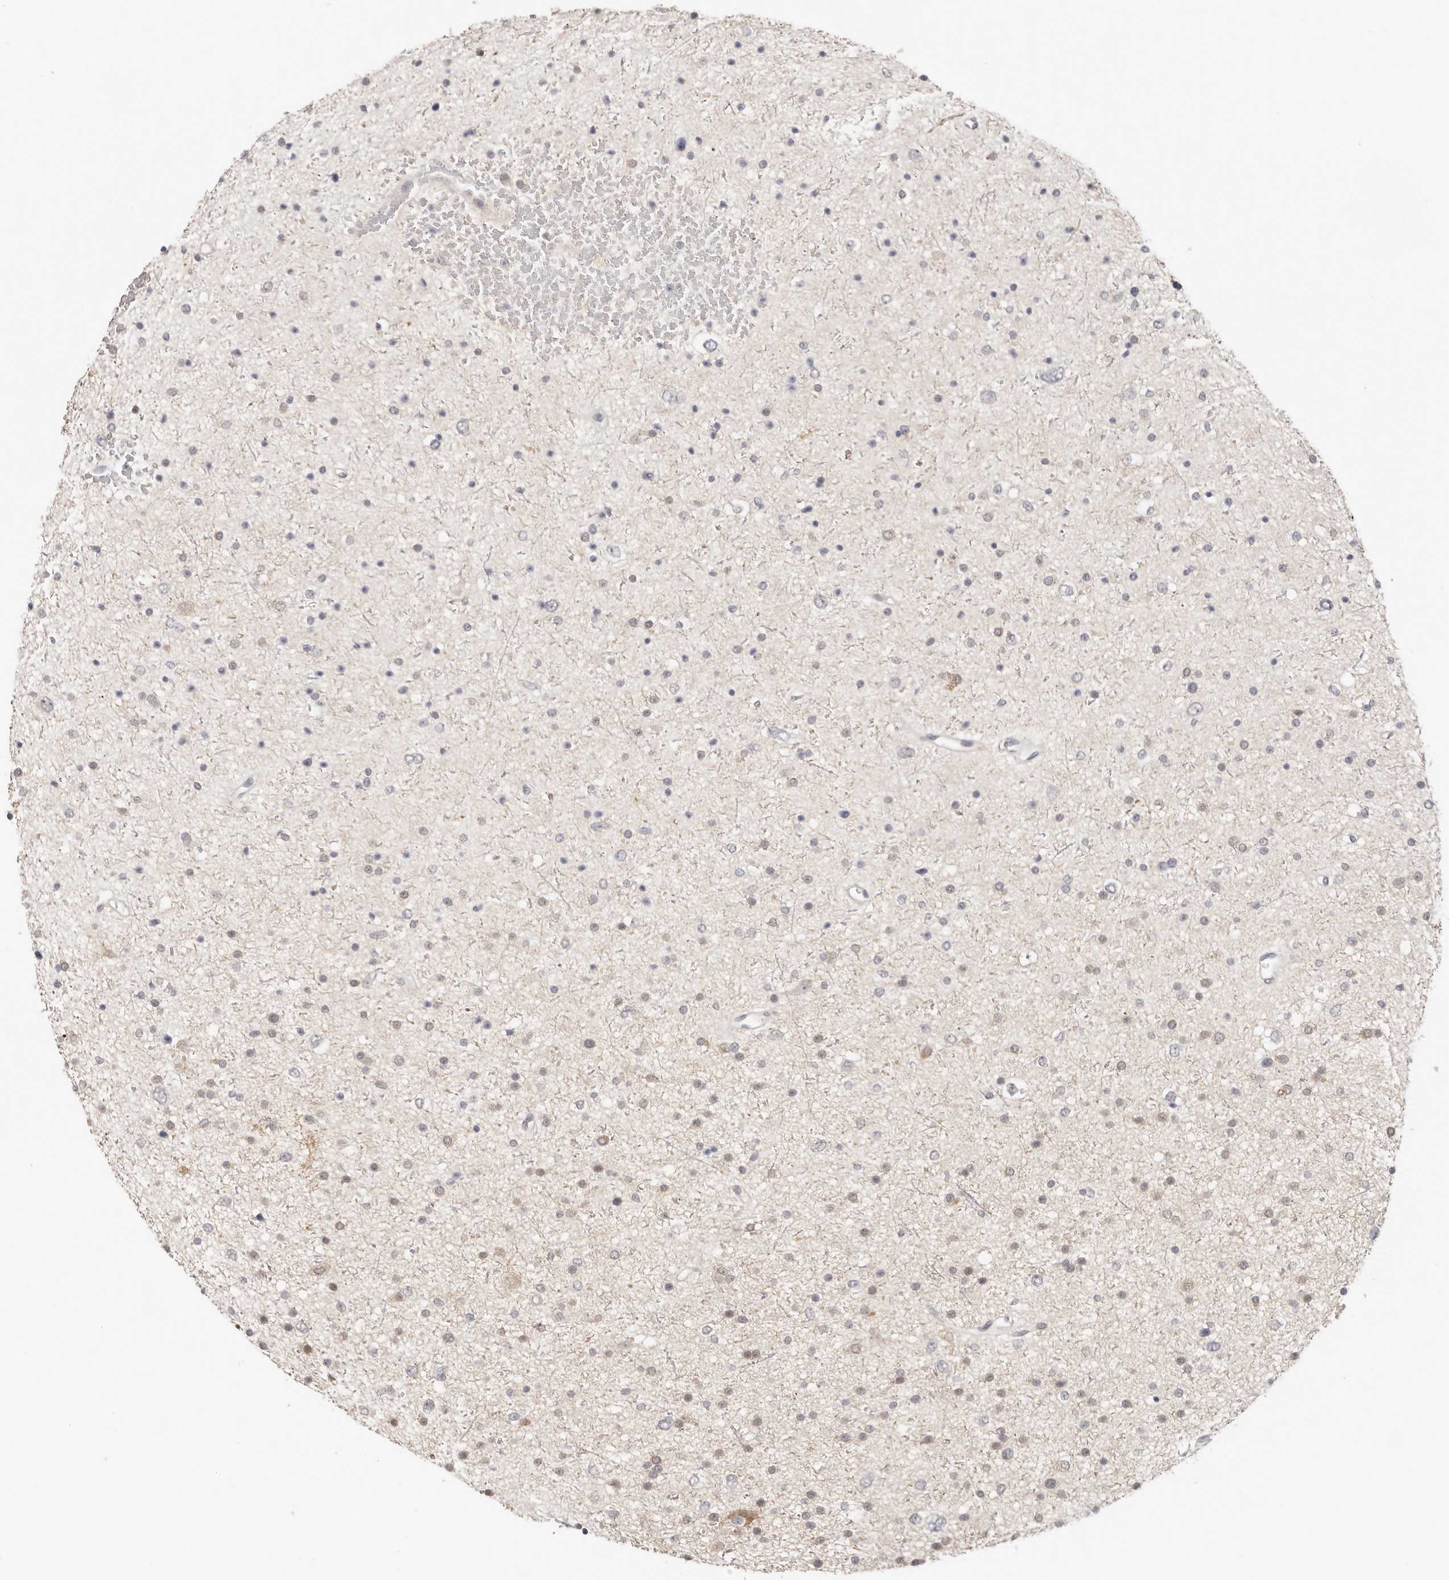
{"staining": {"intensity": "negative", "quantity": "none", "location": "none"}, "tissue": "glioma", "cell_type": "Tumor cells", "image_type": "cancer", "snomed": [{"axis": "morphology", "description": "Glioma, malignant, Low grade"}, {"axis": "topography", "description": "Brain"}], "caption": "Immunohistochemistry (IHC) micrograph of neoplastic tissue: glioma stained with DAB (3,3'-diaminobenzidine) reveals no significant protein positivity in tumor cells.", "gene": "LARP7", "patient": {"sex": "female", "age": 37}}